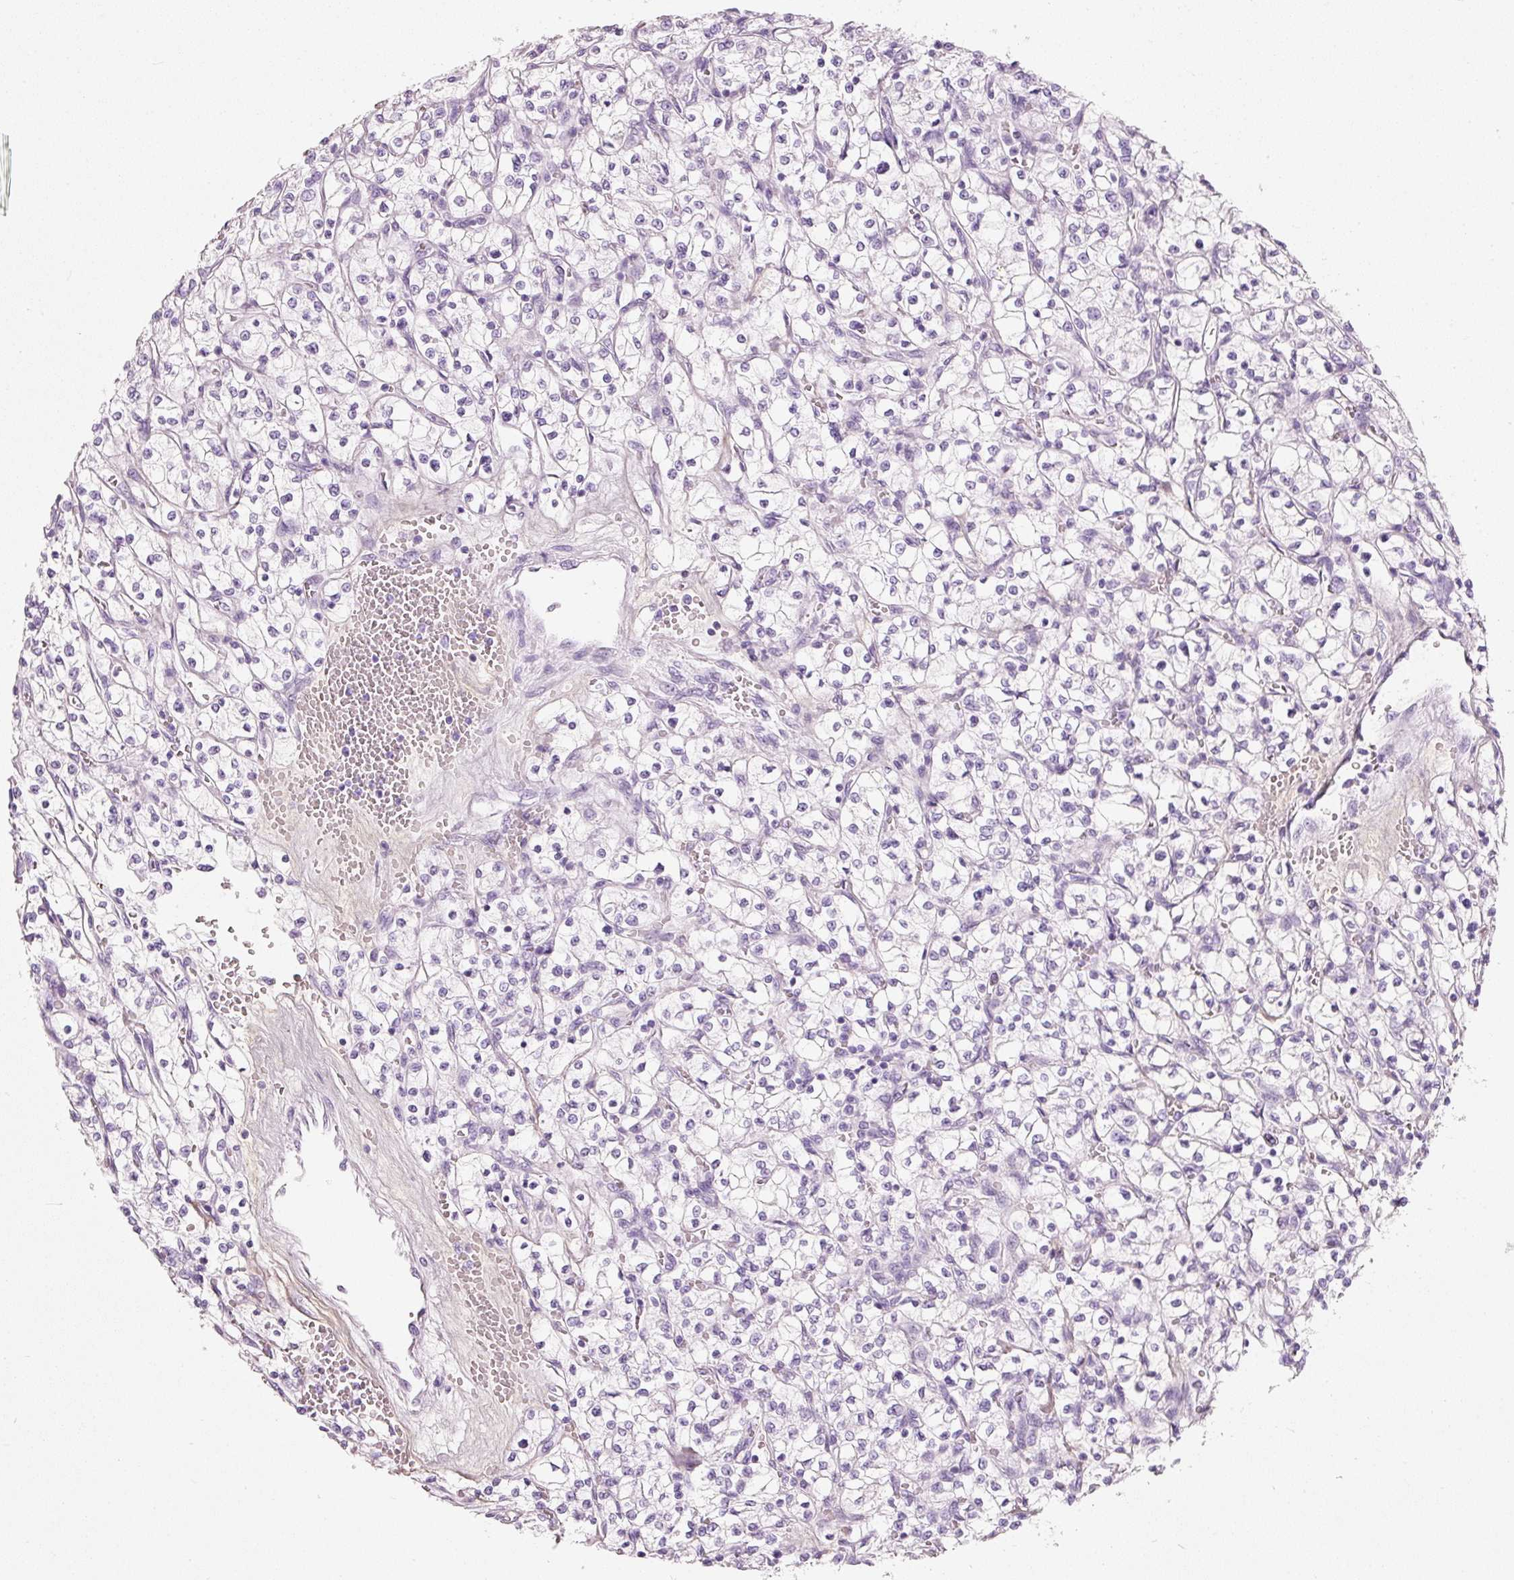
{"staining": {"intensity": "negative", "quantity": "none", "location": "none"}, "tissue": "renal cancer", "cell_type": "Tumor cells", "image_type": "cancer", "snomed": [{"axis": "morphology", "description": "Adenocarcinoma, NOS"}, {"axis": "topography", "description": "Kidney"}], "caption": "Immunohistochemical staining of human renal cancer (adenocarcinoma) exhibits no significant positivity in tumor cells. Brightfield microscopy of IHC stained with DAB (3,3'-diaminobenzidine) (brown) and hematoxylin (blue), captured at high magnification.", "gene": "PDXDC1", "patient": {"sex": "female", "age": 64}}